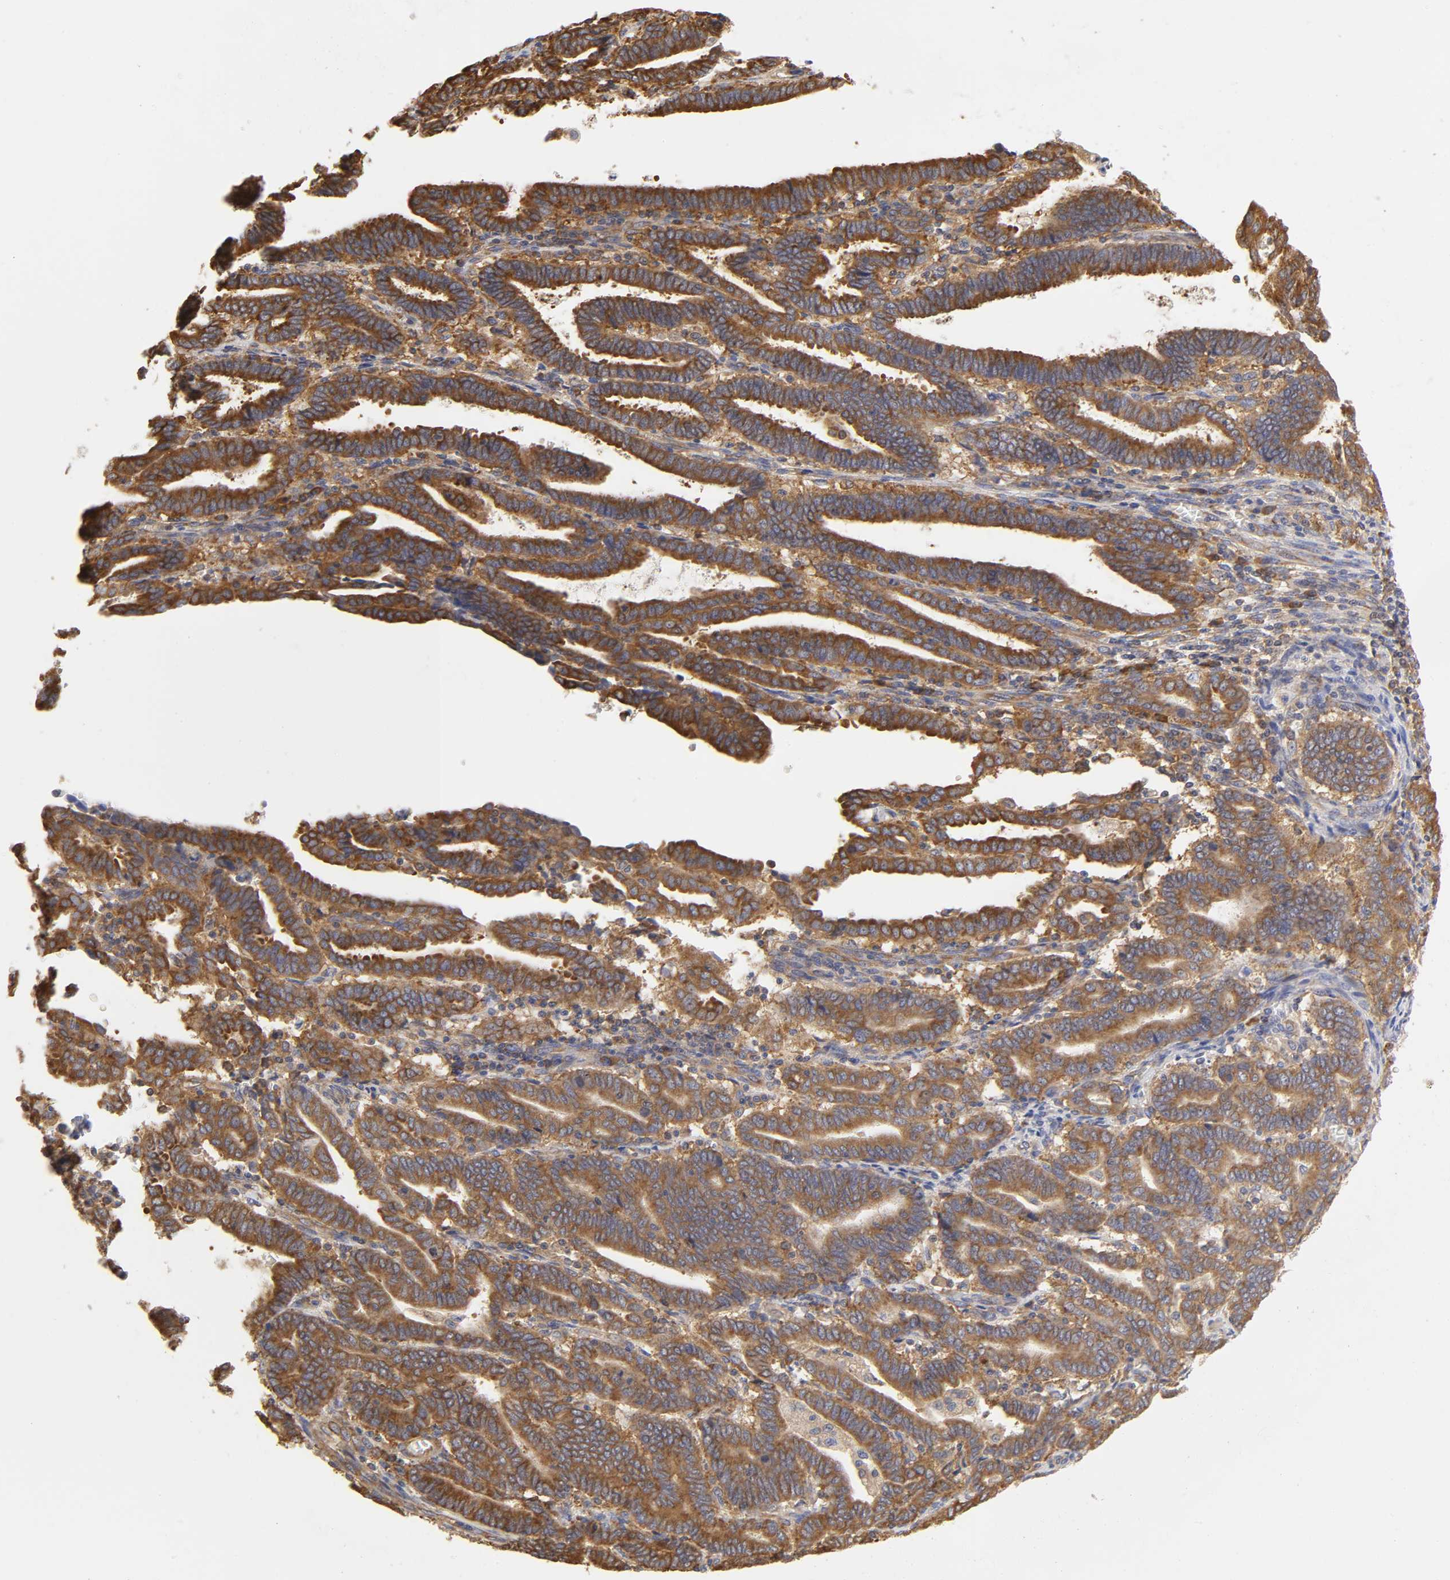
{"staining": {"intensity": "strong", "quantity": ">75%", "location": "cytoplasmic/membranous"}, "tissue": "endometrial cancer", "cell_type": "Tumor cells", "image_type": "cancer", "snomed": [{"axis": "morphology", "description": "Adenocarcinoma, NOS"}, {"axis": "topography", "description": "Uterus"}], "caption": "Immunohistochemistry (DAB) staining of endometrial cancer (adenocarcinoma) displays strong cytoplasmic/membranous protein expression in about >75% of tumor cells. (DAB IHC, brown staining for protein, blue staining for nuclei).", "gene": "RPL14", "patient": {"sex": "female", "age": 83}}